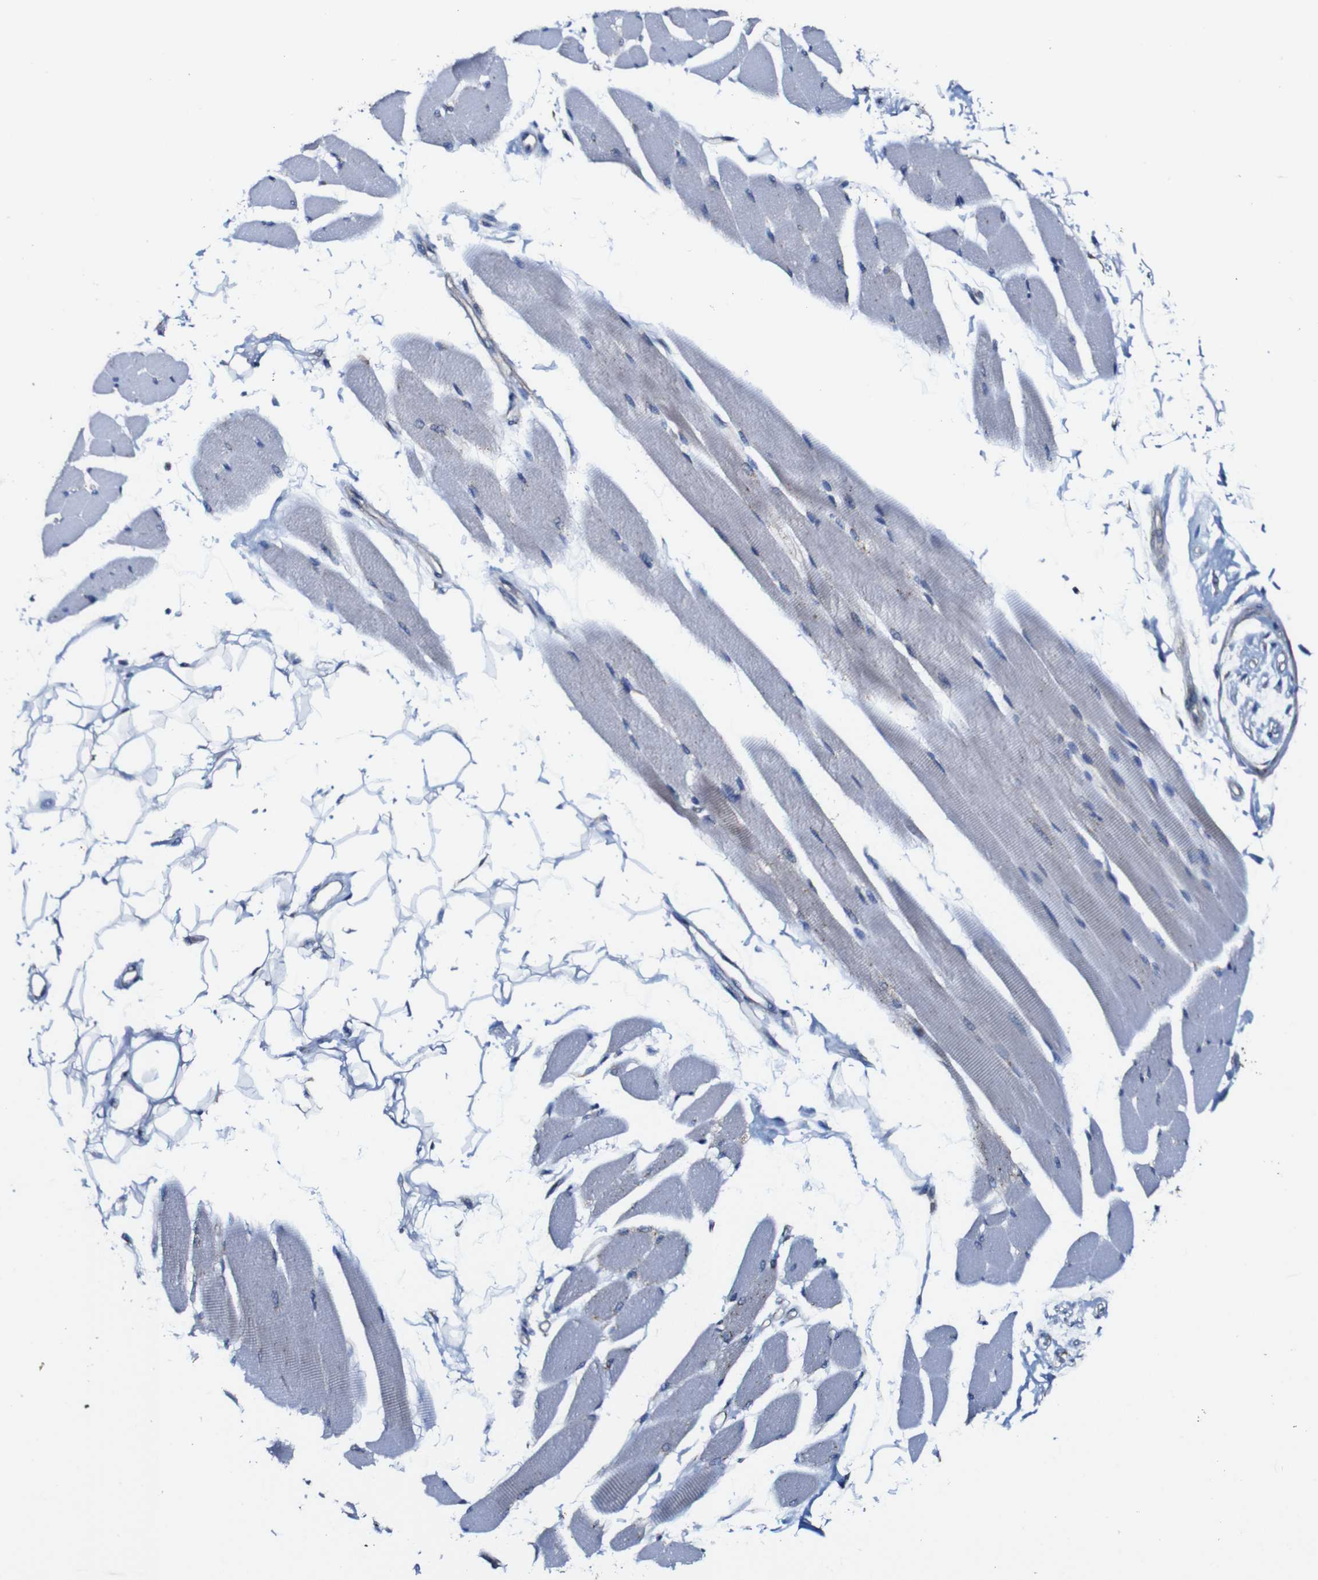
{"staining": {"intensity": "moderate", "quantity": "<25%", "location": "cytoplasmic/membranous"}, "tissue": "skeletal muscle", "cell_type": "Myocytes", "image_type": "normal", "snomed": [{"axis": "morphology", "description": "Normal tissue, NOS"}, {"axis": "topography", "description": "Skeletal muscle"}, {"axis": "topography", "description": "Oral tissue"}, {"axis": "topography", "description": "Peripheral nerve tissue"}], "caption": "Immunohistochemical staining of normal human skeletal muscle exhibits low levels of moderate cytoplasmic/membranous staining in about <25% of myocytes.", "gene": "CSF1R", "patient": {"sex": "female", "age": 84}}